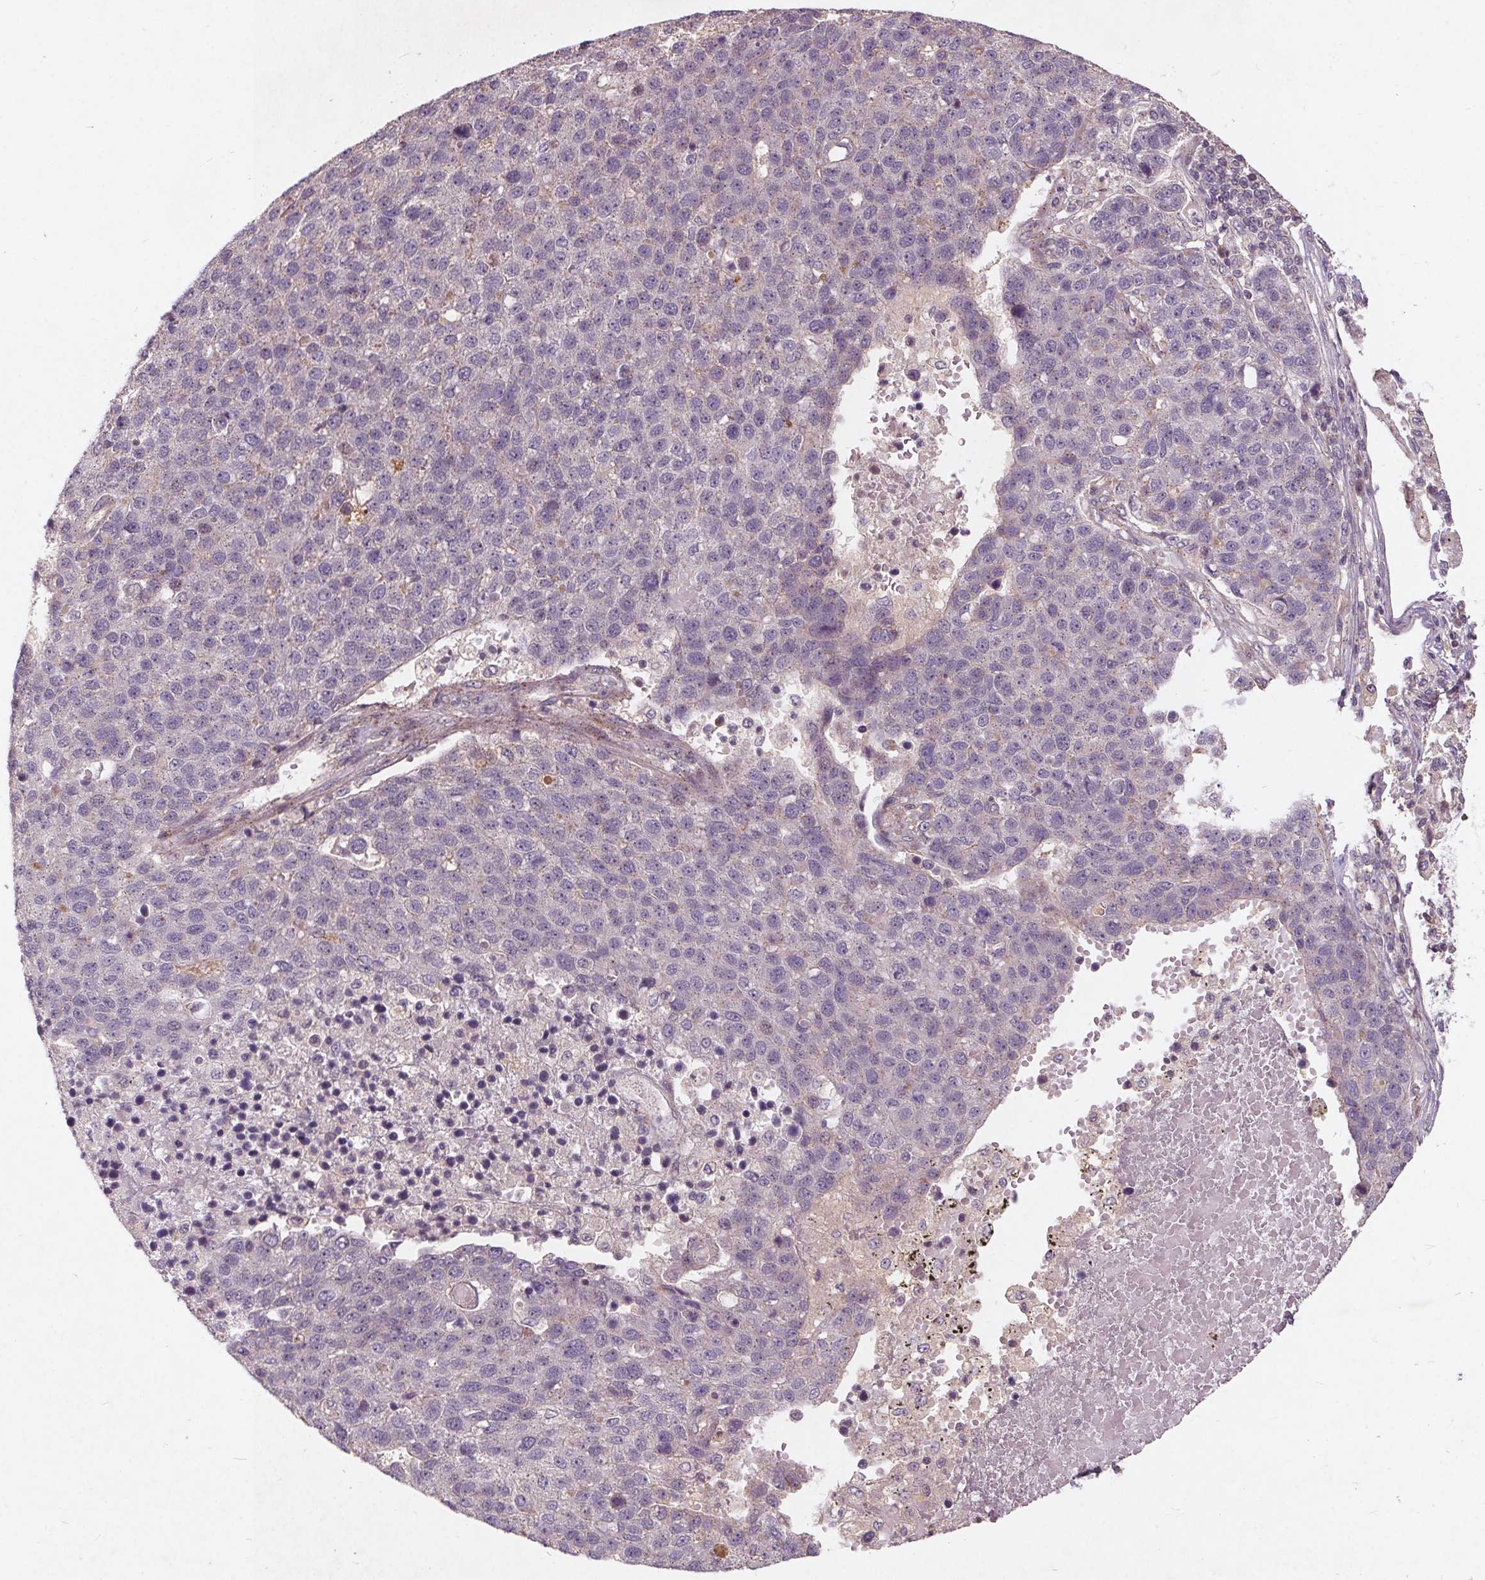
{"staining": {"intensity": "negative", "quantity": "none", "location": "none"}, "tissue": "pancreatic cancer", "cell_type": "Tumor cells", "image_type": "cancer", "snomed": [{"axis": "morphology", "description": "Adenocarcinoma, NOS"}, {"axis": "topography", "description": "Pancreas"}], "caption": "This is a micrograph of immunohistochemistry staining of pancreatic adenocarcinoma, which shows no expression in tumor cells.", "gene": "CSNK1G2", "patient": {"sex": "female", "age": 61}}